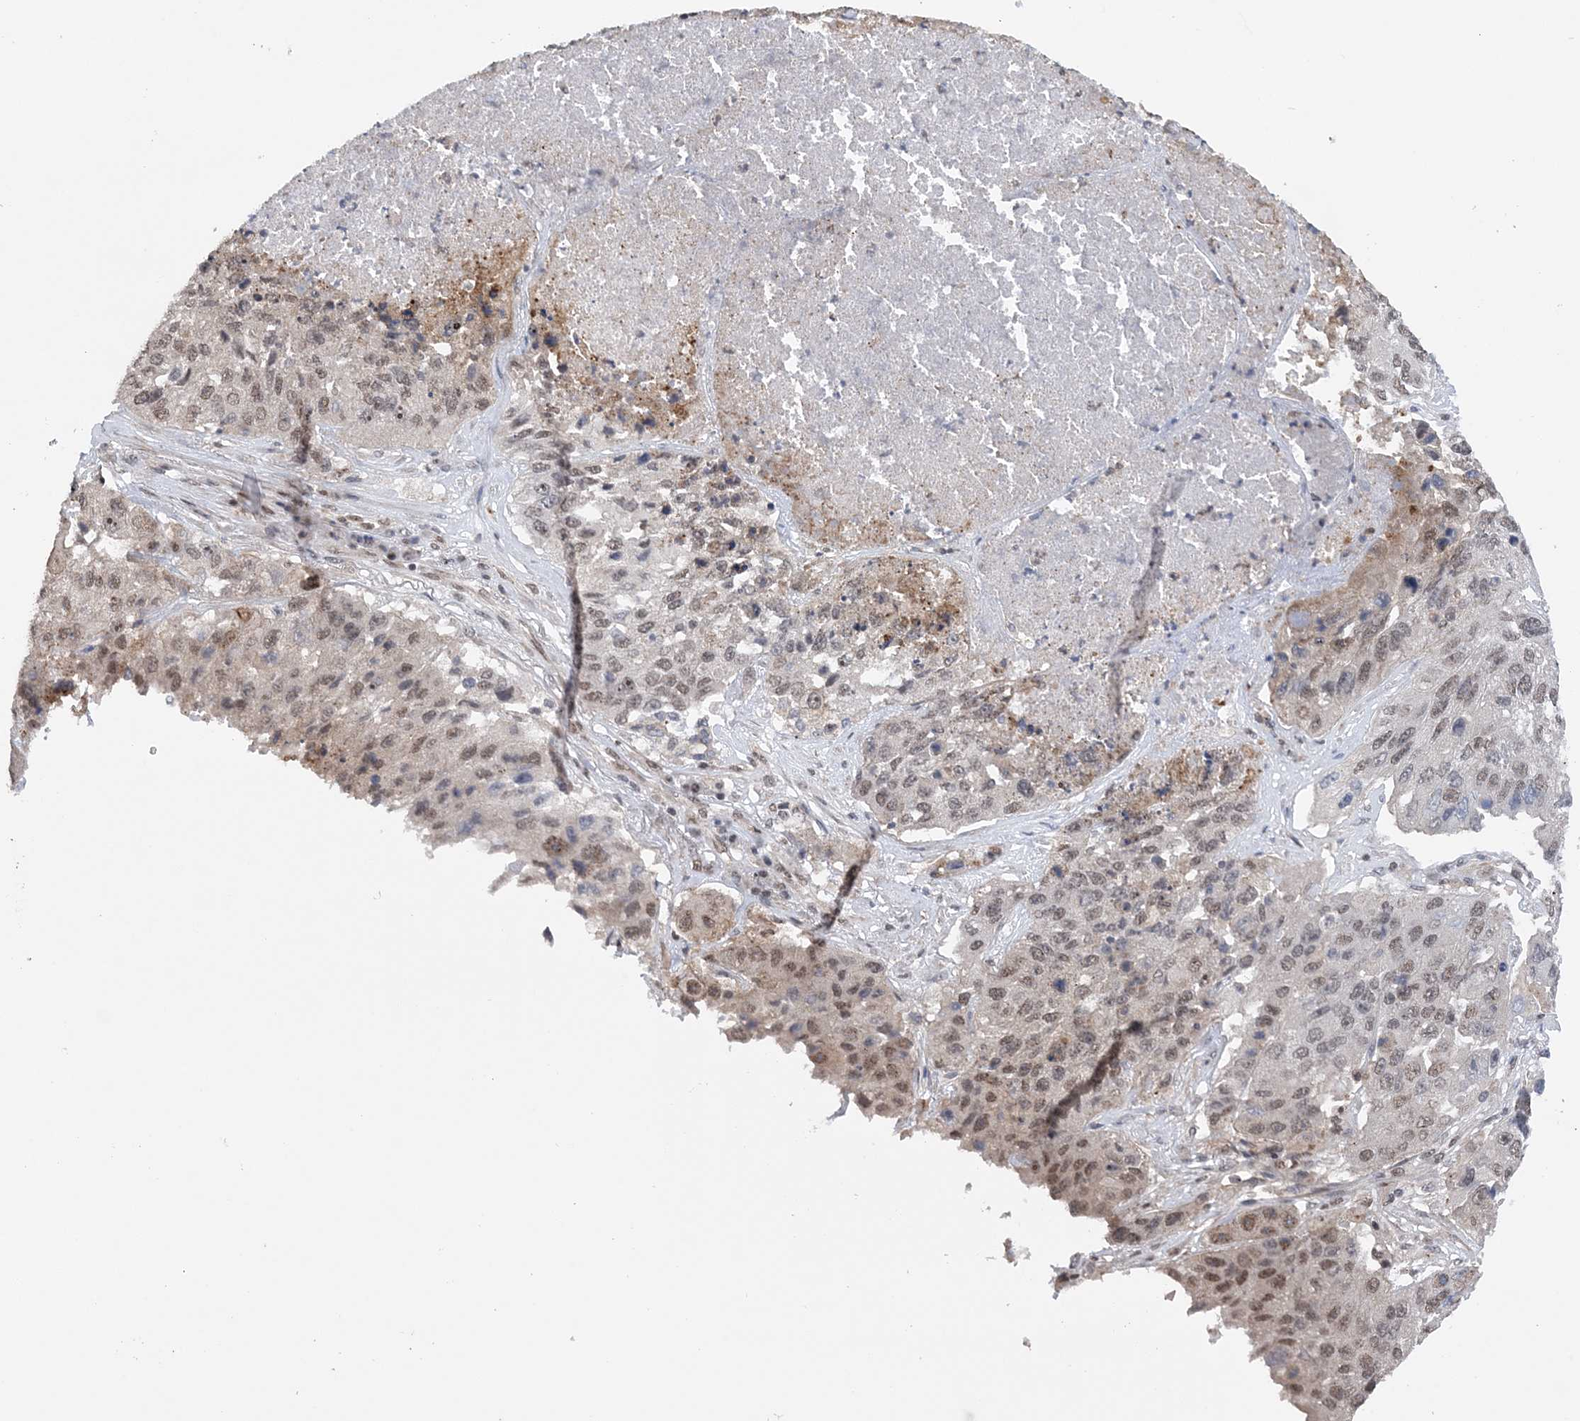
{"staining": {"intensity": "moderate", "quantity": ">75%", "location": "nuclear"}, "tissue": "lung cancer", "cell_type": "Tumor cells", "image_type": "cancer", "snomed": [{"axis": "morphology", "description": "Squamous cell carcinoma, NOS"}, {"axis": "topography", "description": "Lung"}], "caption": "Human lung squamous cell carcinoma stained with a brown dye exhibits moderate nuclear positive staining in about >75% of tumor cells.", "gene": "CCDC152", "patient": {"sex": "male", "age": 61}}